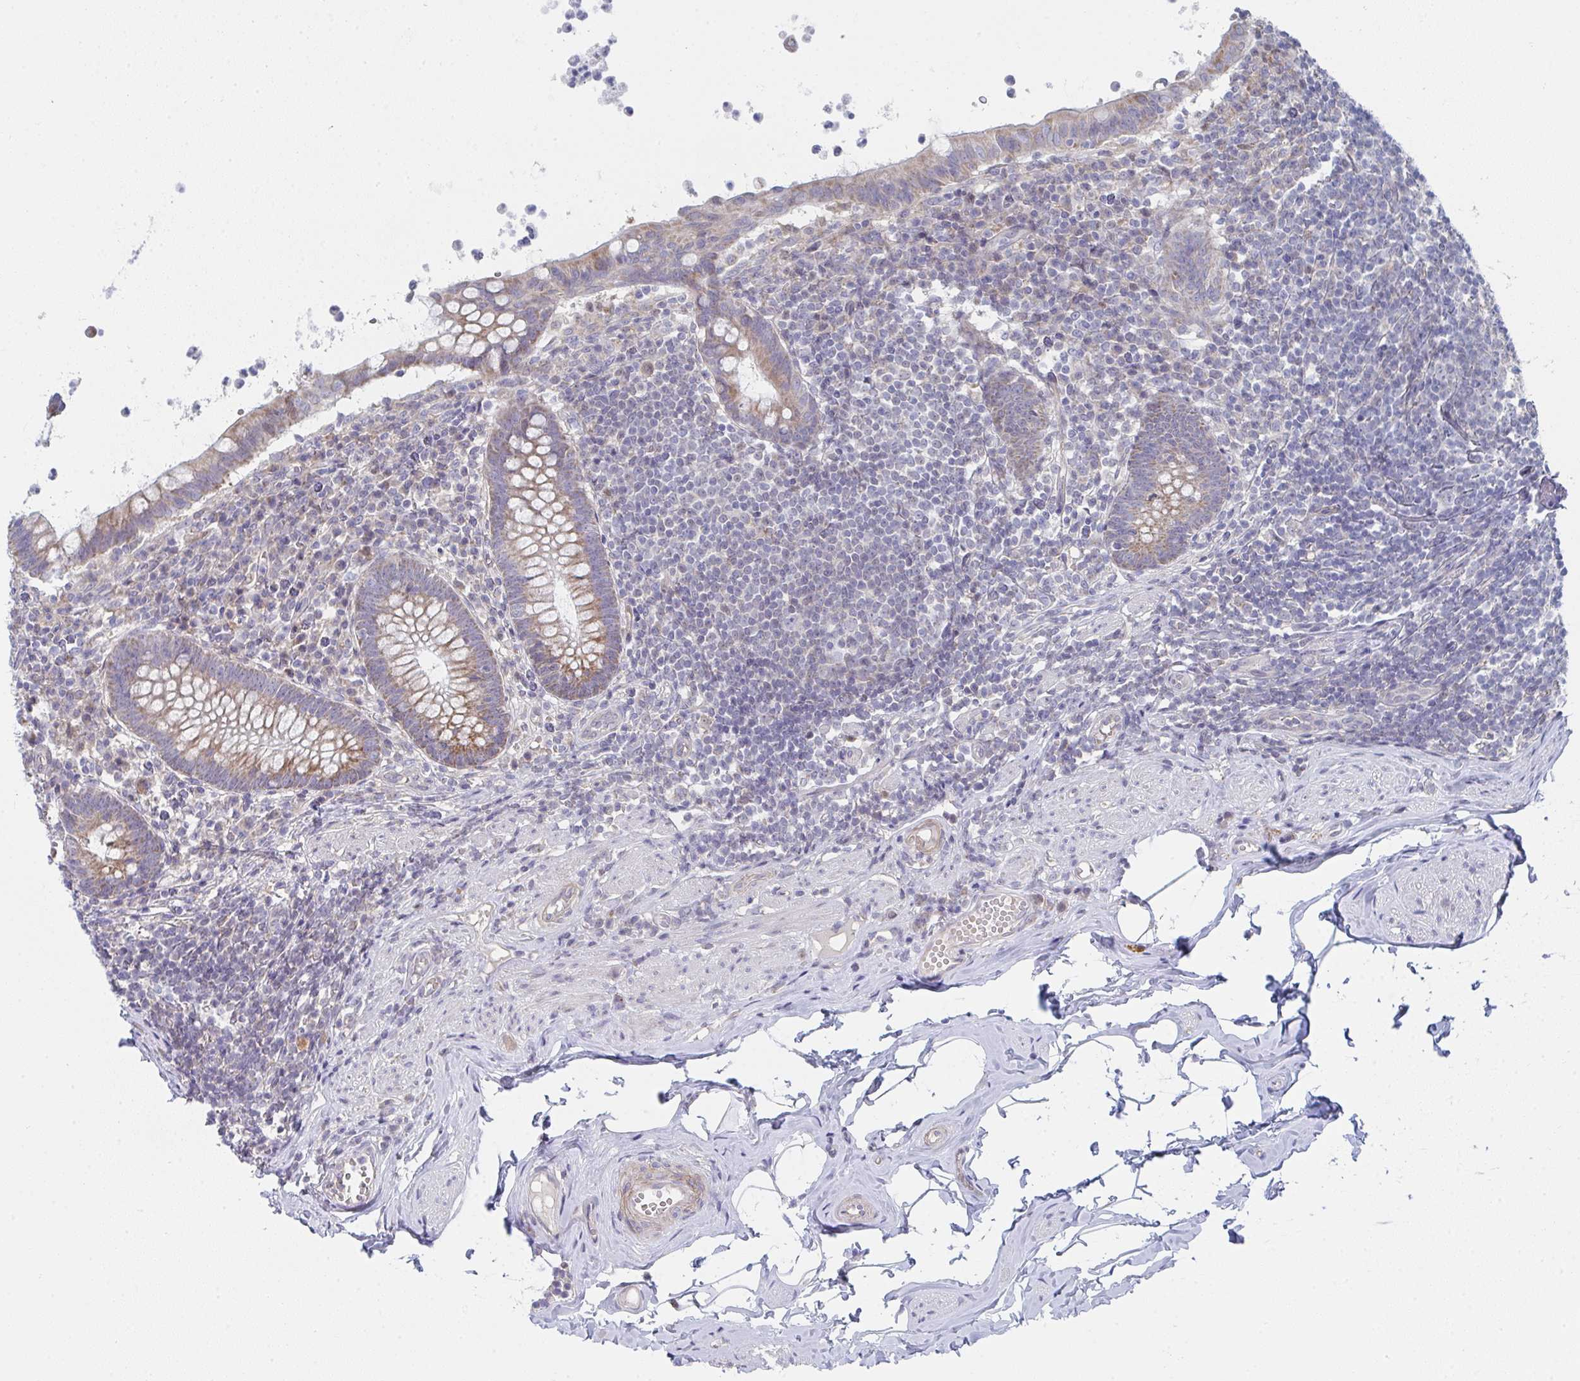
{"staining": {"intensity": "moderate", "quantity": "25%-75%", "location": "cytoplasmic/membranous"}, "tissue": "appendix", "cell_type": "Glandular cells", "image_type": "normal", "snomed": [{"axis": "morphology", "description": "Normal tissue, NOS"}, {"axis": "topography", "description": "Appendix"}], "caption": "Unremarkable appendix demonstrates moderate cytoplasmic/membranous staining in about 25%-75% of glandular cells, visualized by immunohistochemistry.", "gene": "VWDE", "patient": {"sex": "female", "age": 56}}